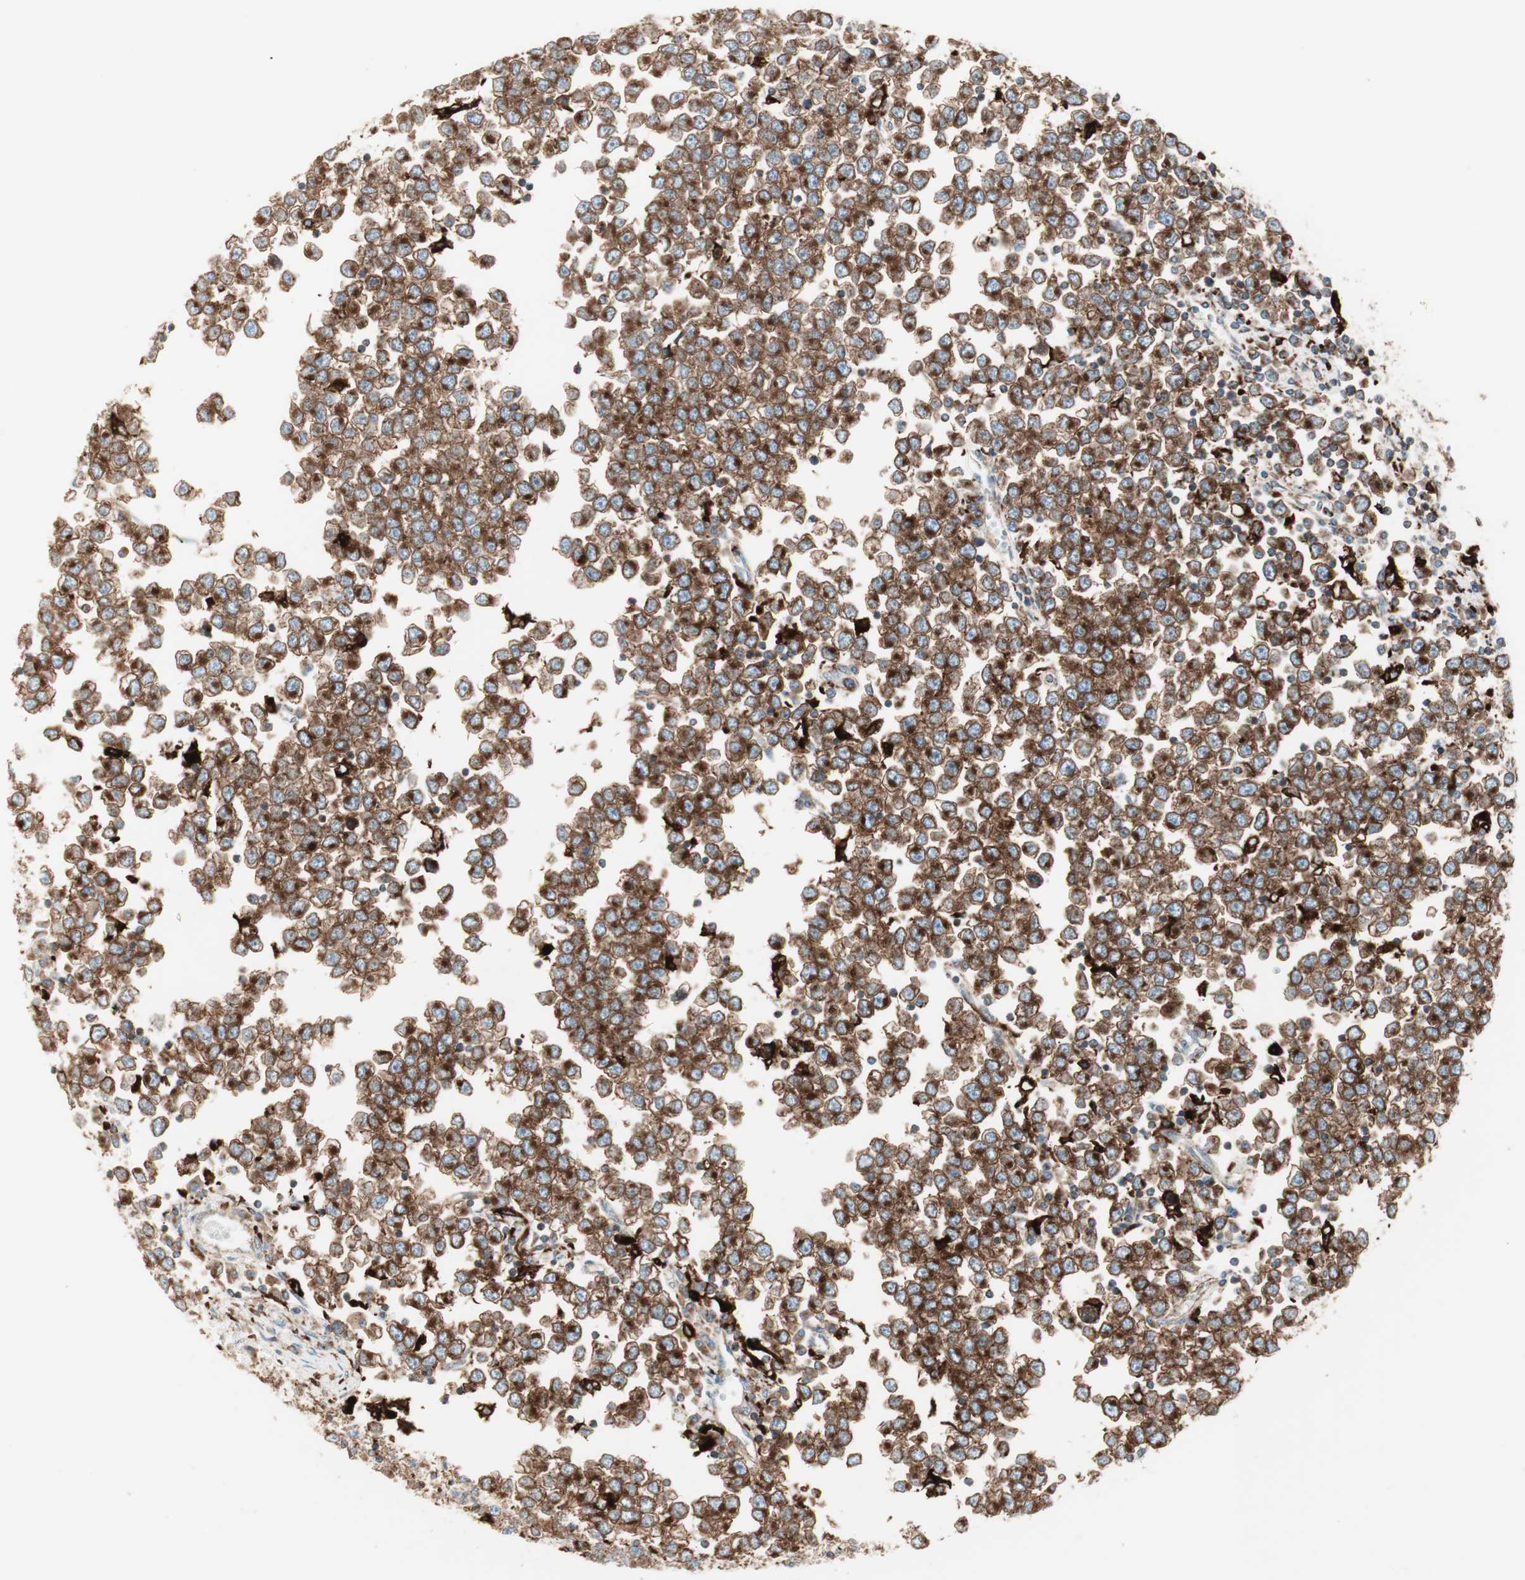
{"staining": {"intensity": "moderate", "quantity": "25%-75%", "location": "cytoplasmic/membranous"}, "tissue": "testis cancer", "cell_type": "Tumor cells", "image_type": "cancer", "snomed": [{"axis": "morphology", "description": "Seminoma, NOS"}, {"axis": "topography", "description": "Testis"}], "caption": "Immunohistochemical staining of testis seminoma shows medium levels of moderate cytoplasmic/membranous positivity in approximately 25%-75% of tumor cells. Nuclei are stained in blue.", "gene": "ATP6V1G1", "patient": {"sex": "male", "age": 65}}